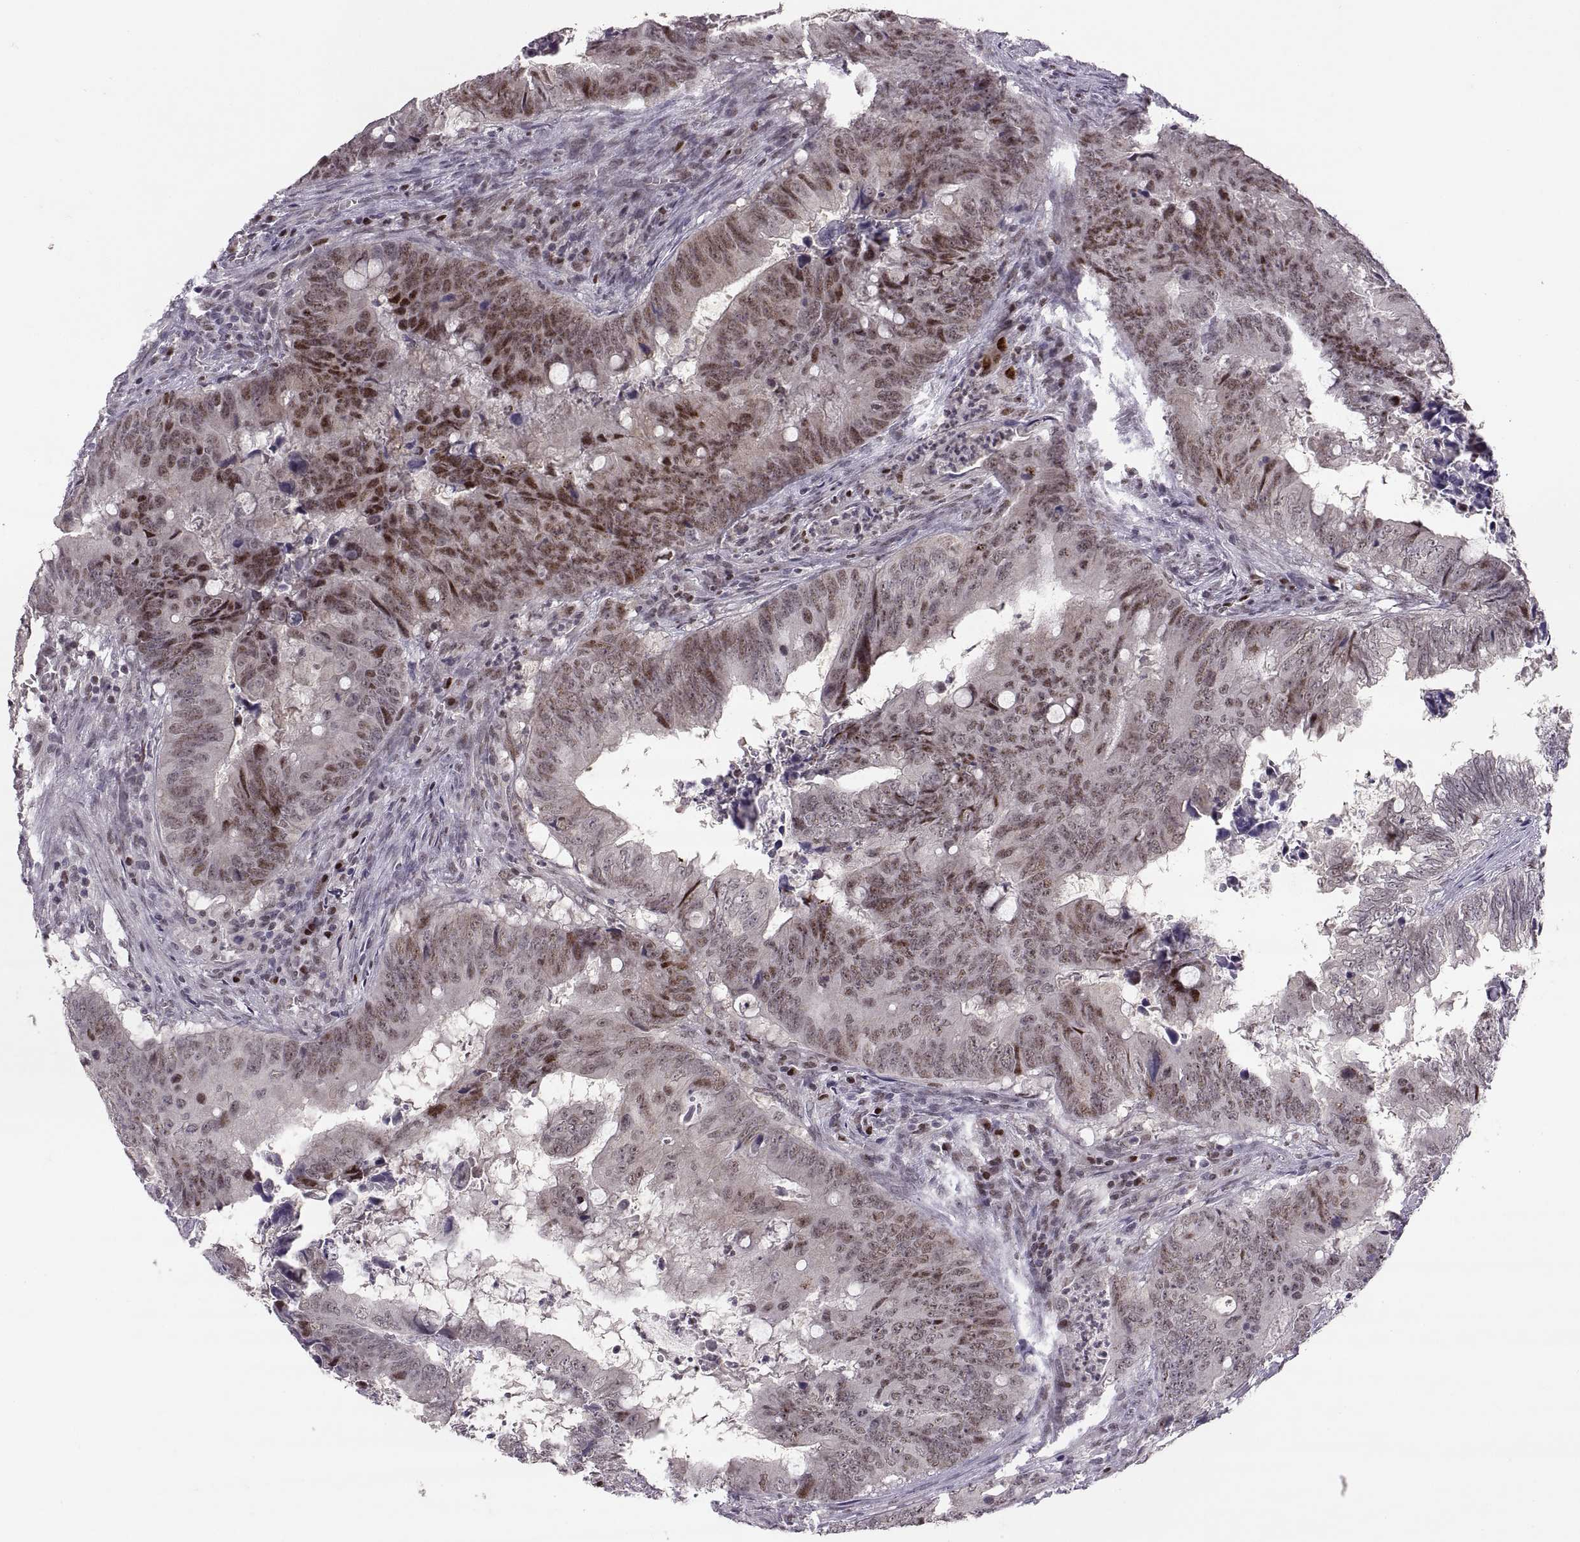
{"staining": {"intensity": "strong", "quantity": "<25%", "location": "nuclear"}, "tissue": "colorectal cancer", "cell_type": "Tumor cells", "image_type": "cancer", "snomed": [{"axis": "morphology", "description": "Adenocarcinoma, NOS"}, {"axis": "topography", "description": "Colon"}], "caption": "Human colorectal adenocarcinoma stained with a brown dye reveals strong nuclear positive positivity in approximately <25% of tumor cells.", "gene": "SNAI1", "patient": {"sex": "female", "age": 82}}